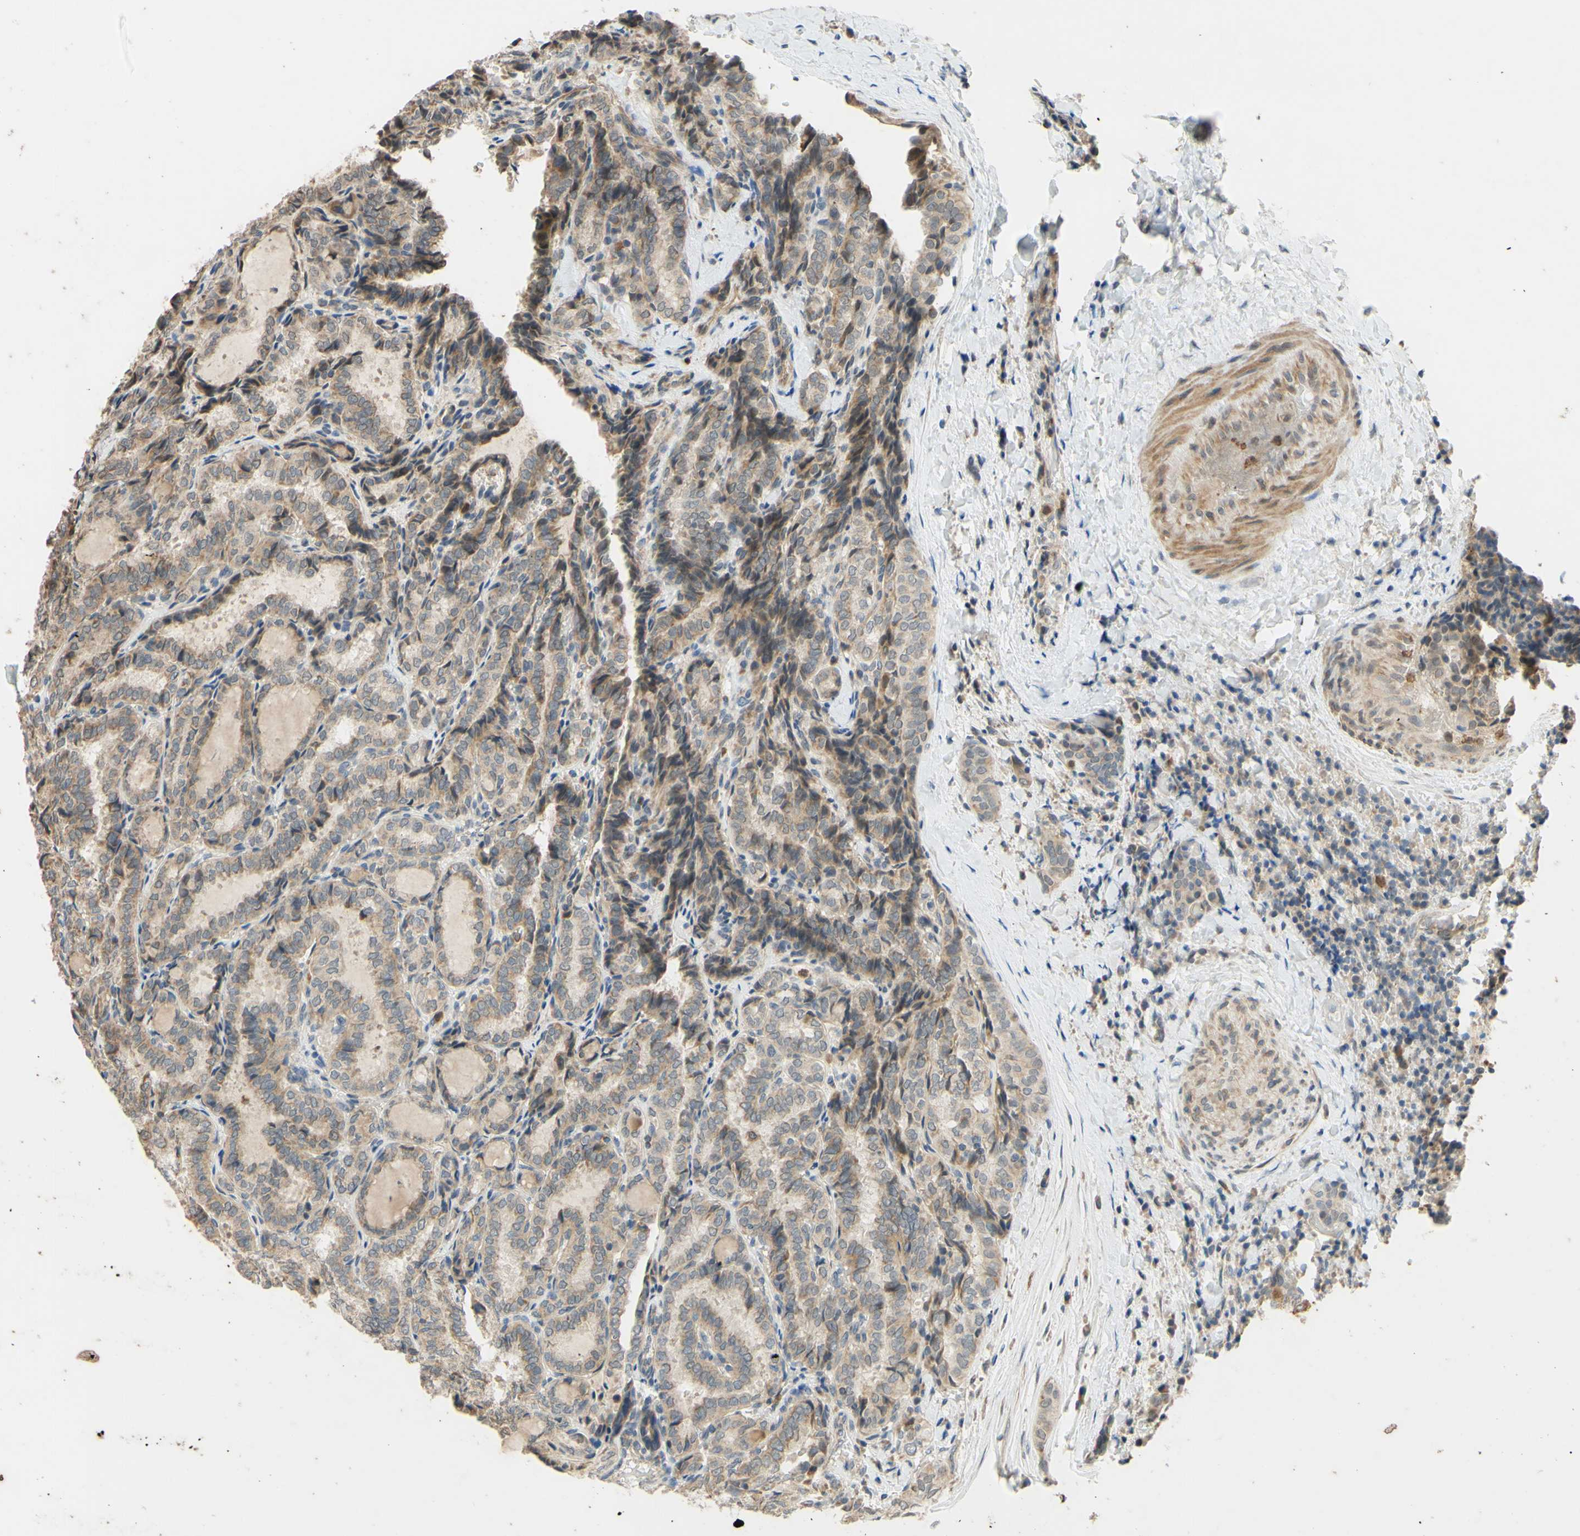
{"staining": {"intensity": "moderate", "quantity": ">75%", "location": "cytoplasmic/membranous"}, "tissue": "thyroid cancer", "cell_type": "Tumor cells", "image_type": "cancer", "snomed": [{"axis": "morphology", "description": "Normal tissue, NOS"}, {"axis": "morphology", "description": "Papillary adenocarcinoma, NOS"}, {"axis": "topography", "description": "Thyroid gland"}], "caption": "DAB (3,3'-diaminobenzidine) immunohistochemical staining of thyroid cancer demonstrates moderate cytoplasmic/membranous protein expression in about >75% of tumor cells.", "gene": "GATA1", "patient": {"sex": "female", "age": 30}}